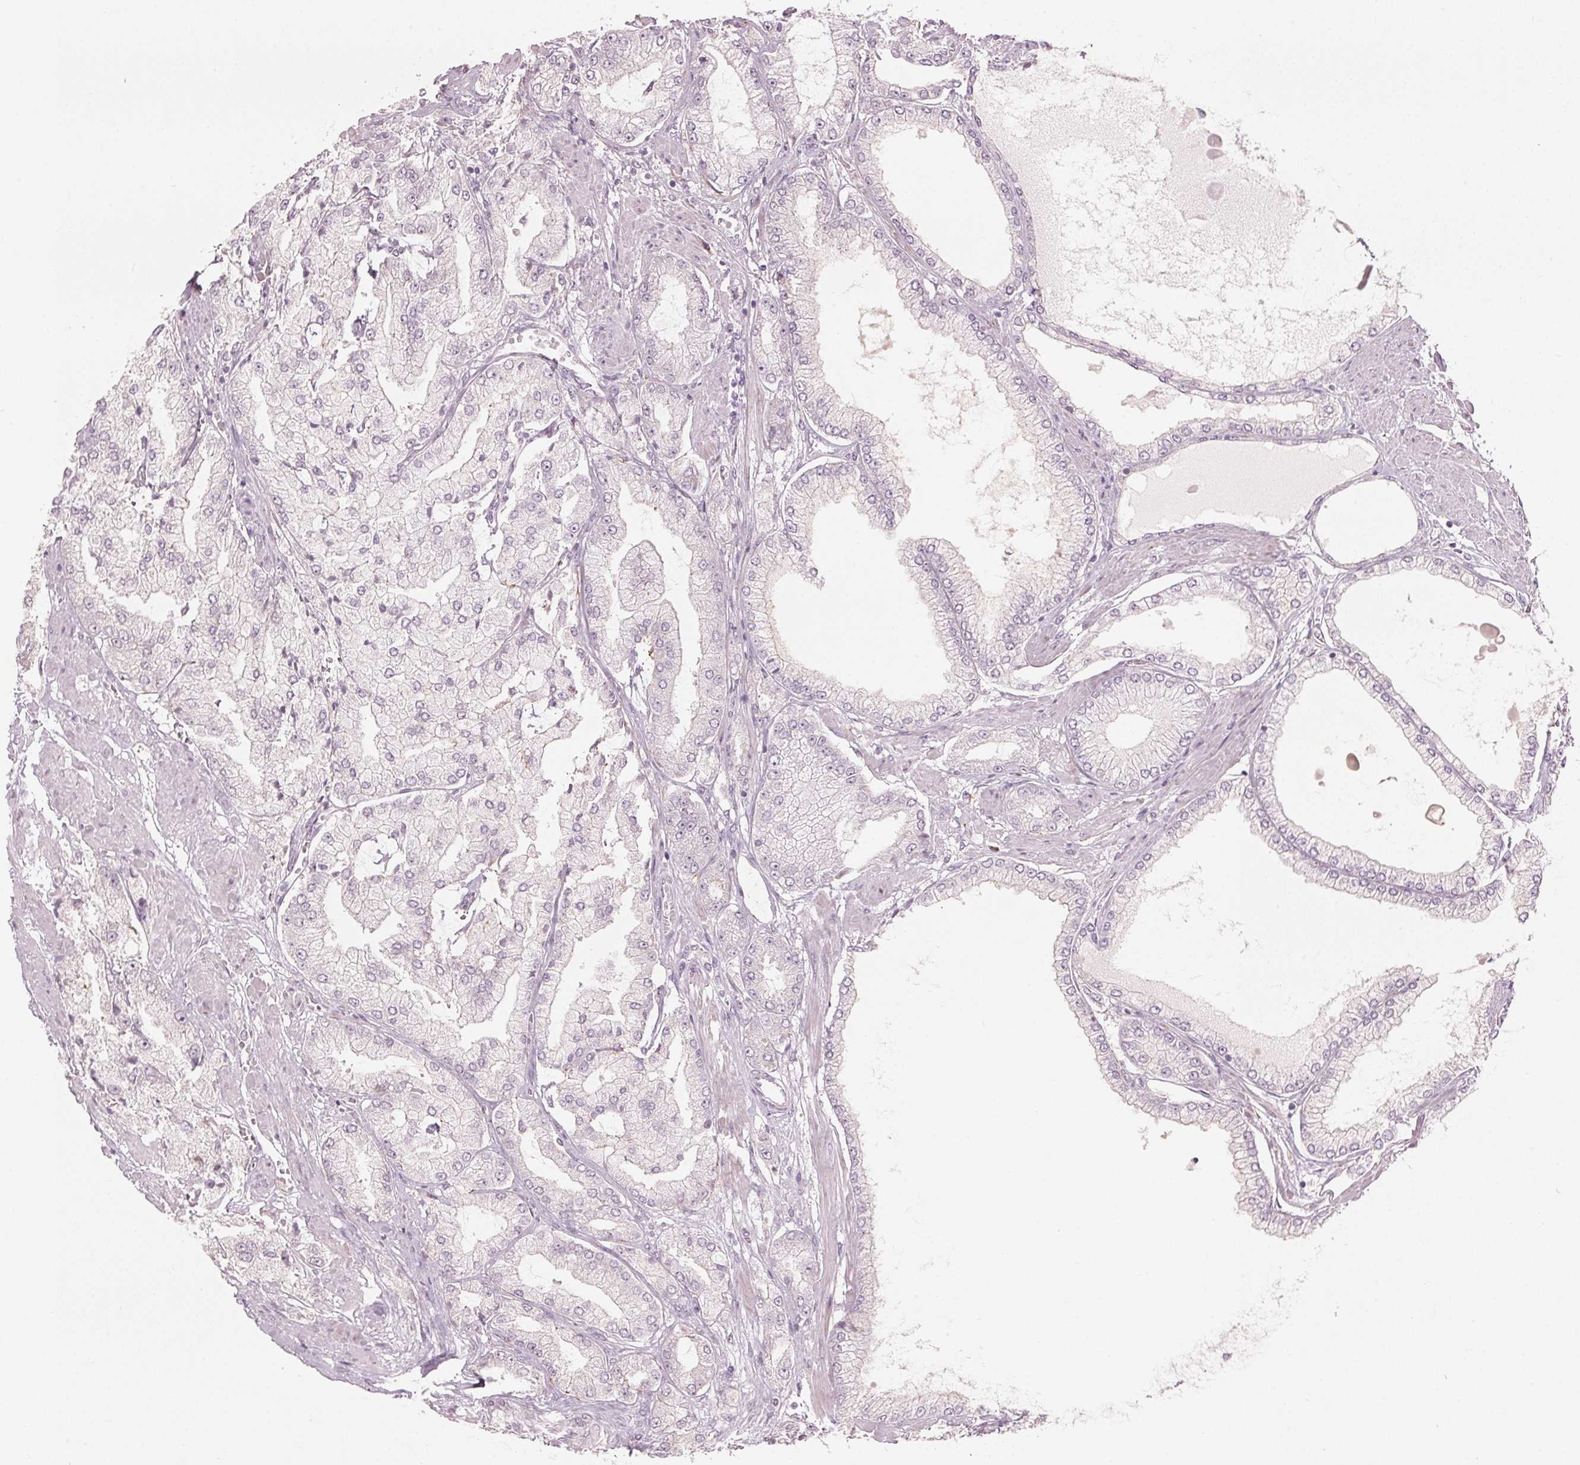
{"staining": {"intensity": "negative", "quantity": "none", "location": "none"}, "tissue": "prostate cancer", "cell_type": "Tumor cells", "image_type": "cancer", "snomed": [{"axis": "morphology", "description": "Adenocarcinoma, High grade"}, {"axis": "topography", "description": "Prostate"}], "caption": "This is an immunohistochemistry photomicrograph of prostate adenocarcinoma (high-grade). There is no positivity in tumor cells.", "gene": "TMED6", "patient": {"sex": "male", "age": 68}}